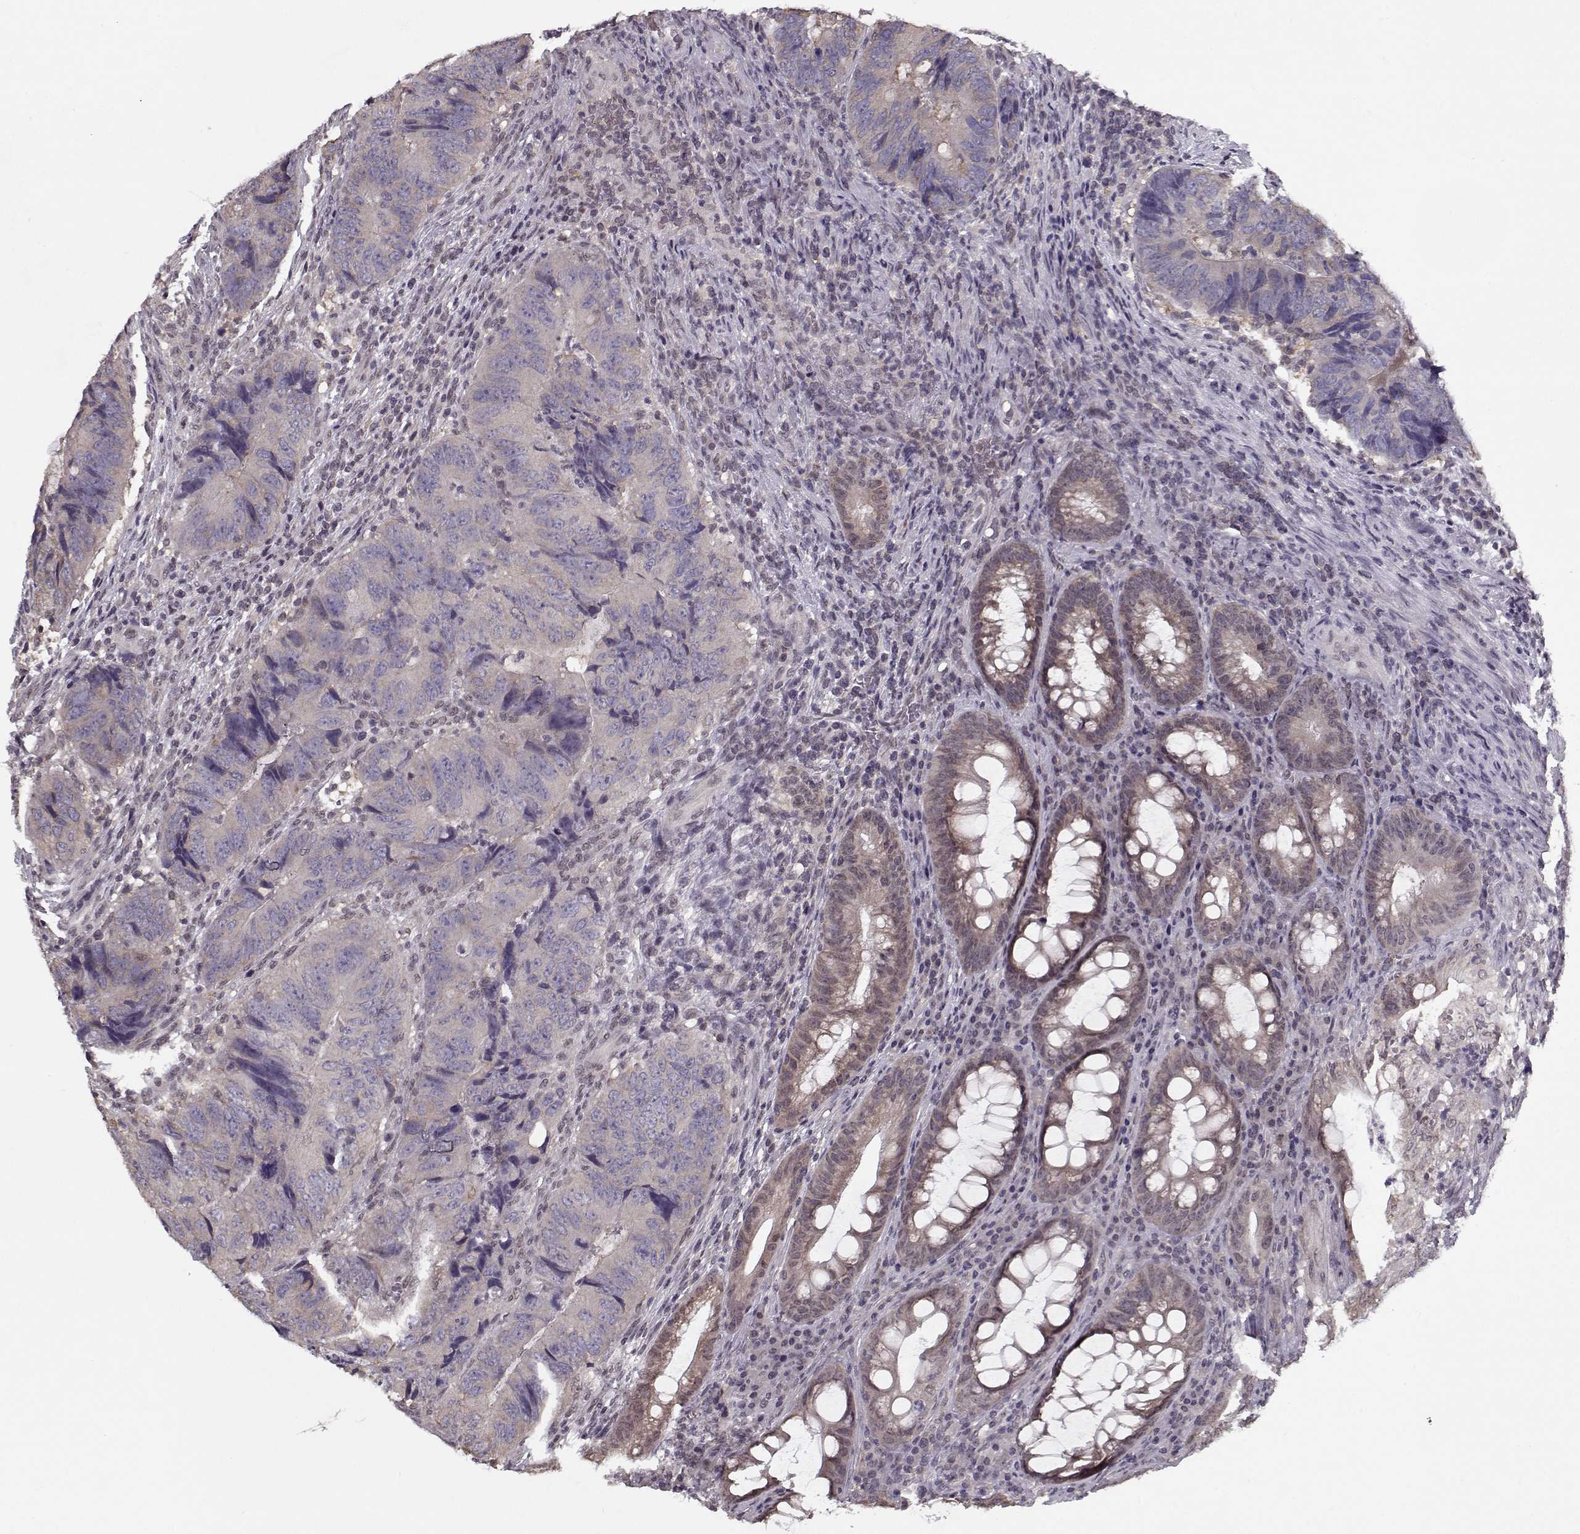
{"staining": {"intensity": "weak", "quantity": "<25%", "location": "cytoplasmic/membranous"}, "tissue": "colorectal cancer", "cell_type": "Tumor cells", "image_type": "cancer", "snomed": [{"axis": "morphology", "description": "Adenocarcinoma, NOS"}, {"axis": "topography", "description": "Colon"}], "caption": "Colorectal cancer (adenocarcinoma) stained for a protein using immunohistochemistry (IHC) demonstrates no staining tumor cells.", "gene": "TESPA1", "patient": {"sex": "male", "age": 79}}